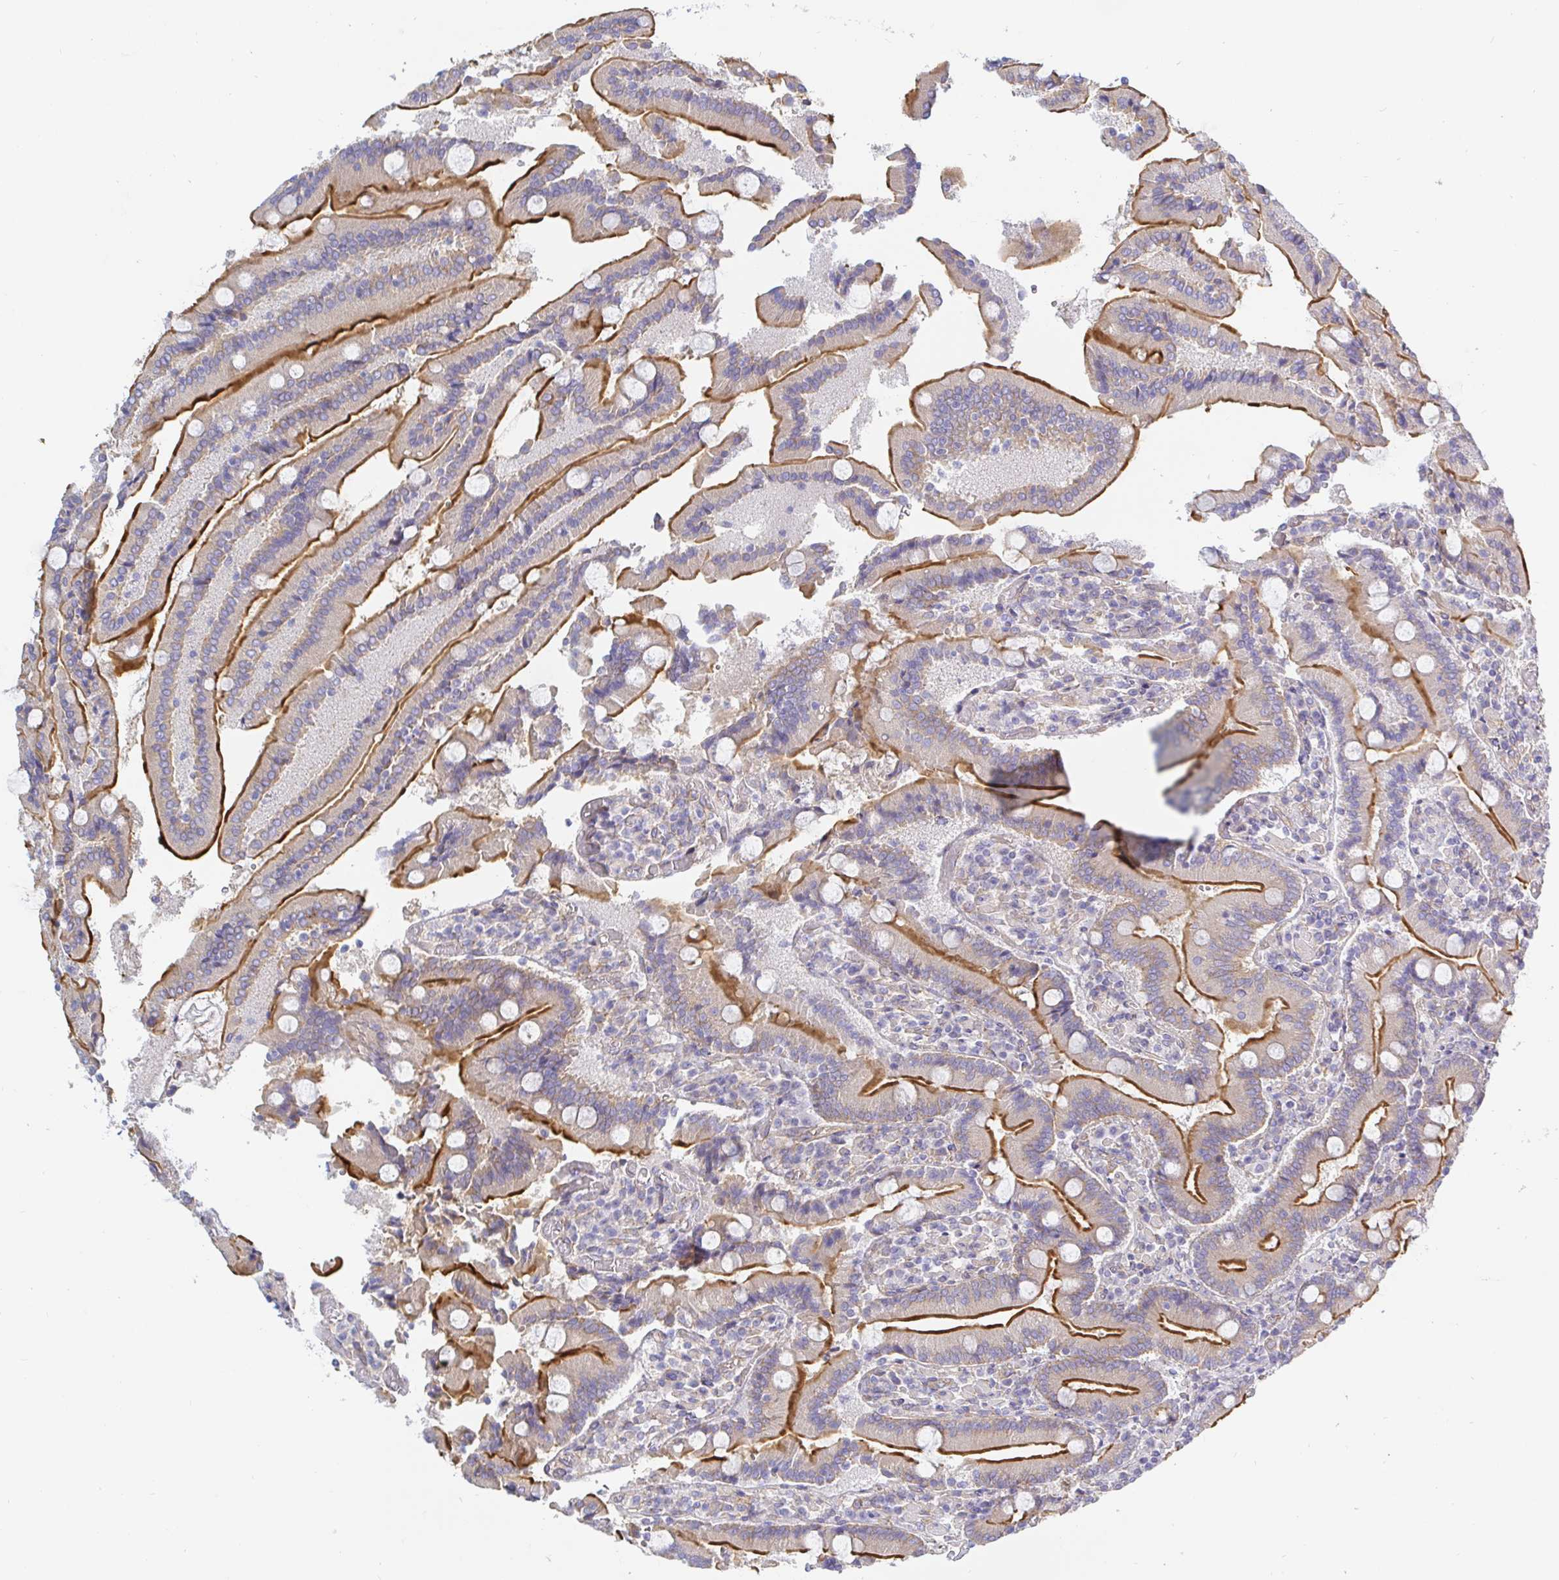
{"staining": {"intensity": "strong", "quantity": ">75%", "location": "cytoplasmic/membranous"}, "tissue": "duodenum", "cell_type": "Glandular cells", "image_type": "normal", "snomed": [{"axis": "morphology", "description": "Normal tissue, NOS"}, {"axis": "topography", "description": "Duodenum"}], "caption": "The immunohistochemical stain highlights strong cytoplasmic/membranous expression in glandular cells of unremarkable duodenum.", "gene": "ARL4D", "patient": {"sex": "female", "age": 62}}